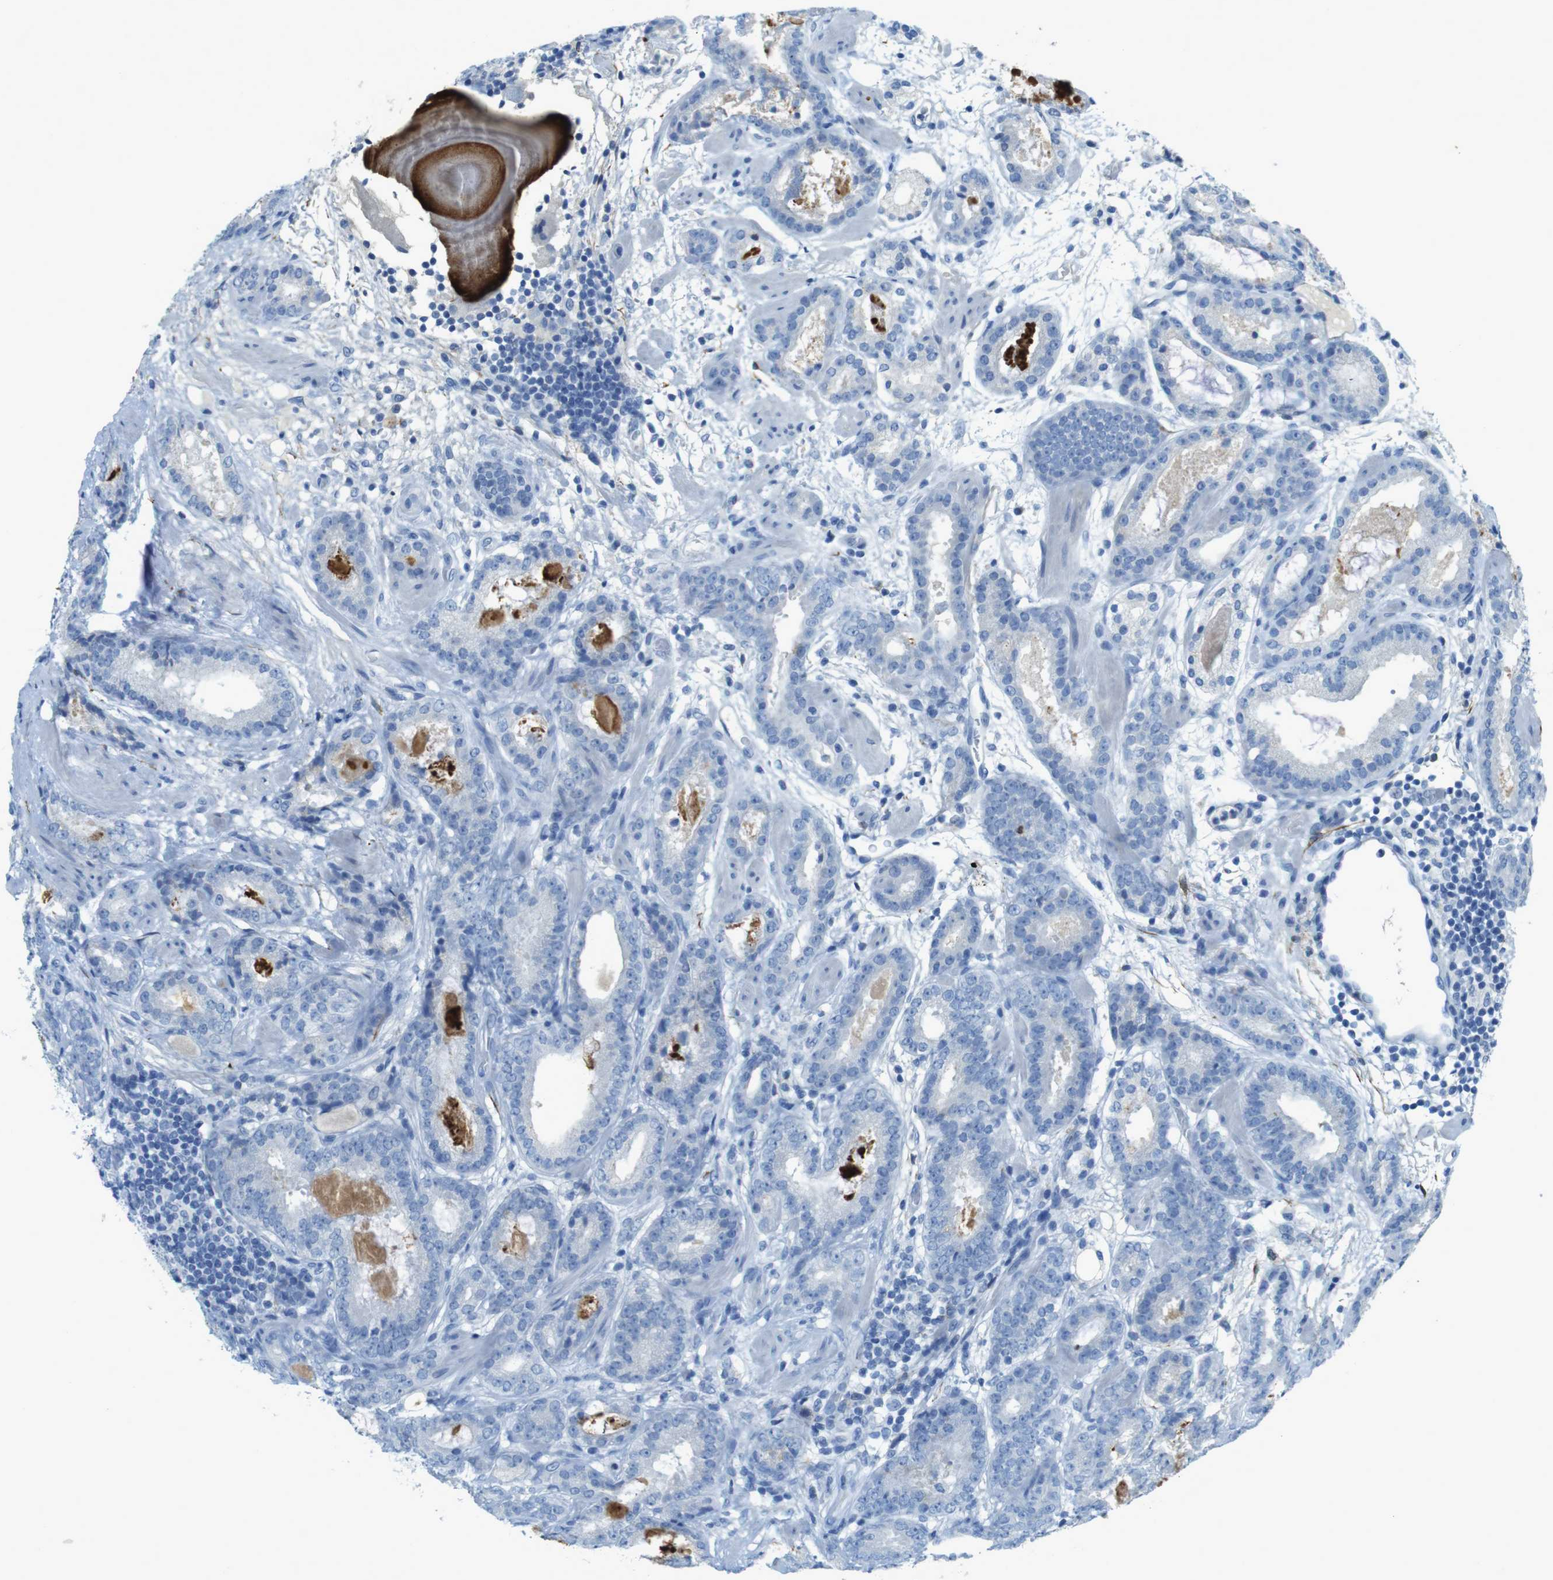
{"staining": {"intensity": "negative", "quantity": "none", "location": "none"}, "tissue": "prostate cancer", "cell_type": "Tumor cells", "image_type": "cancer", "snomed": [{"axis": "morphology", "description": "Adenocarcinoma, Low grade"}, {"axis": "topography", "description": "Prostate"}], "caption": "Immunohistochemistry (IHC) histopathology image of prostate cancer (low-grade adenocarcinoma) stained for a protein (brown), which demonstrates no expression in tumor cells.", "gene": "CD320", "patient": {"sex": "male", "age": 69}}